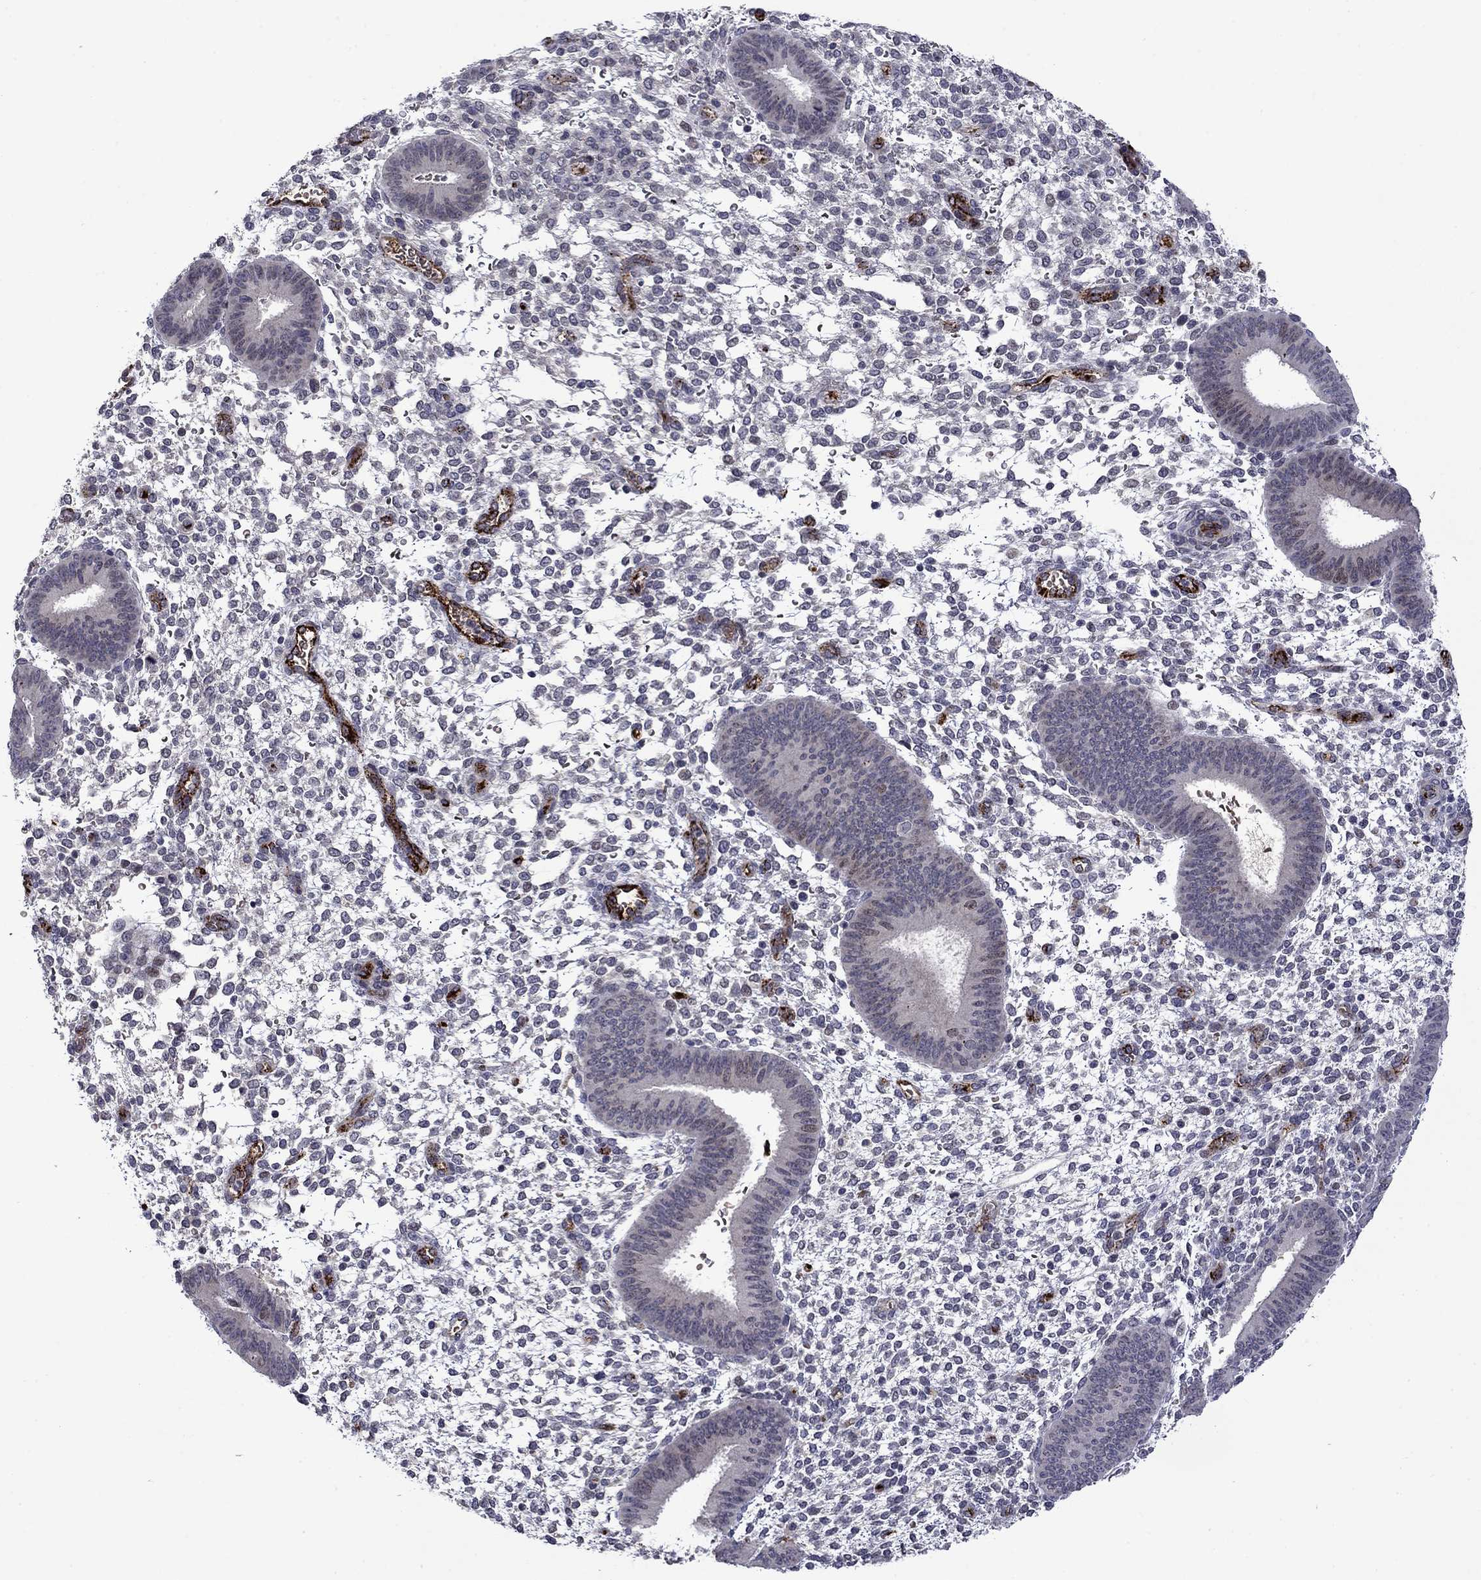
{"staining": {"intensity": "negative", "quantity": "none", "location": "none"}, "tissue": "endometrium", "cell_type": "Cells in endometrial stroma", "image_type": "normal", "snomed": [{"axis": "morphology", "description": "Normal tissue, NOS"}, {"axis": "topography", "description": "Endometrium"}], "caption": "DAB (3,3'-diaminobenzidine) immunohistochemical staining of unremarkable human endometrium displays no significant staining in cells in endometrial stroma.", "gene": "SLITRK1", "patient": {"sex": "female", "age": 39}}